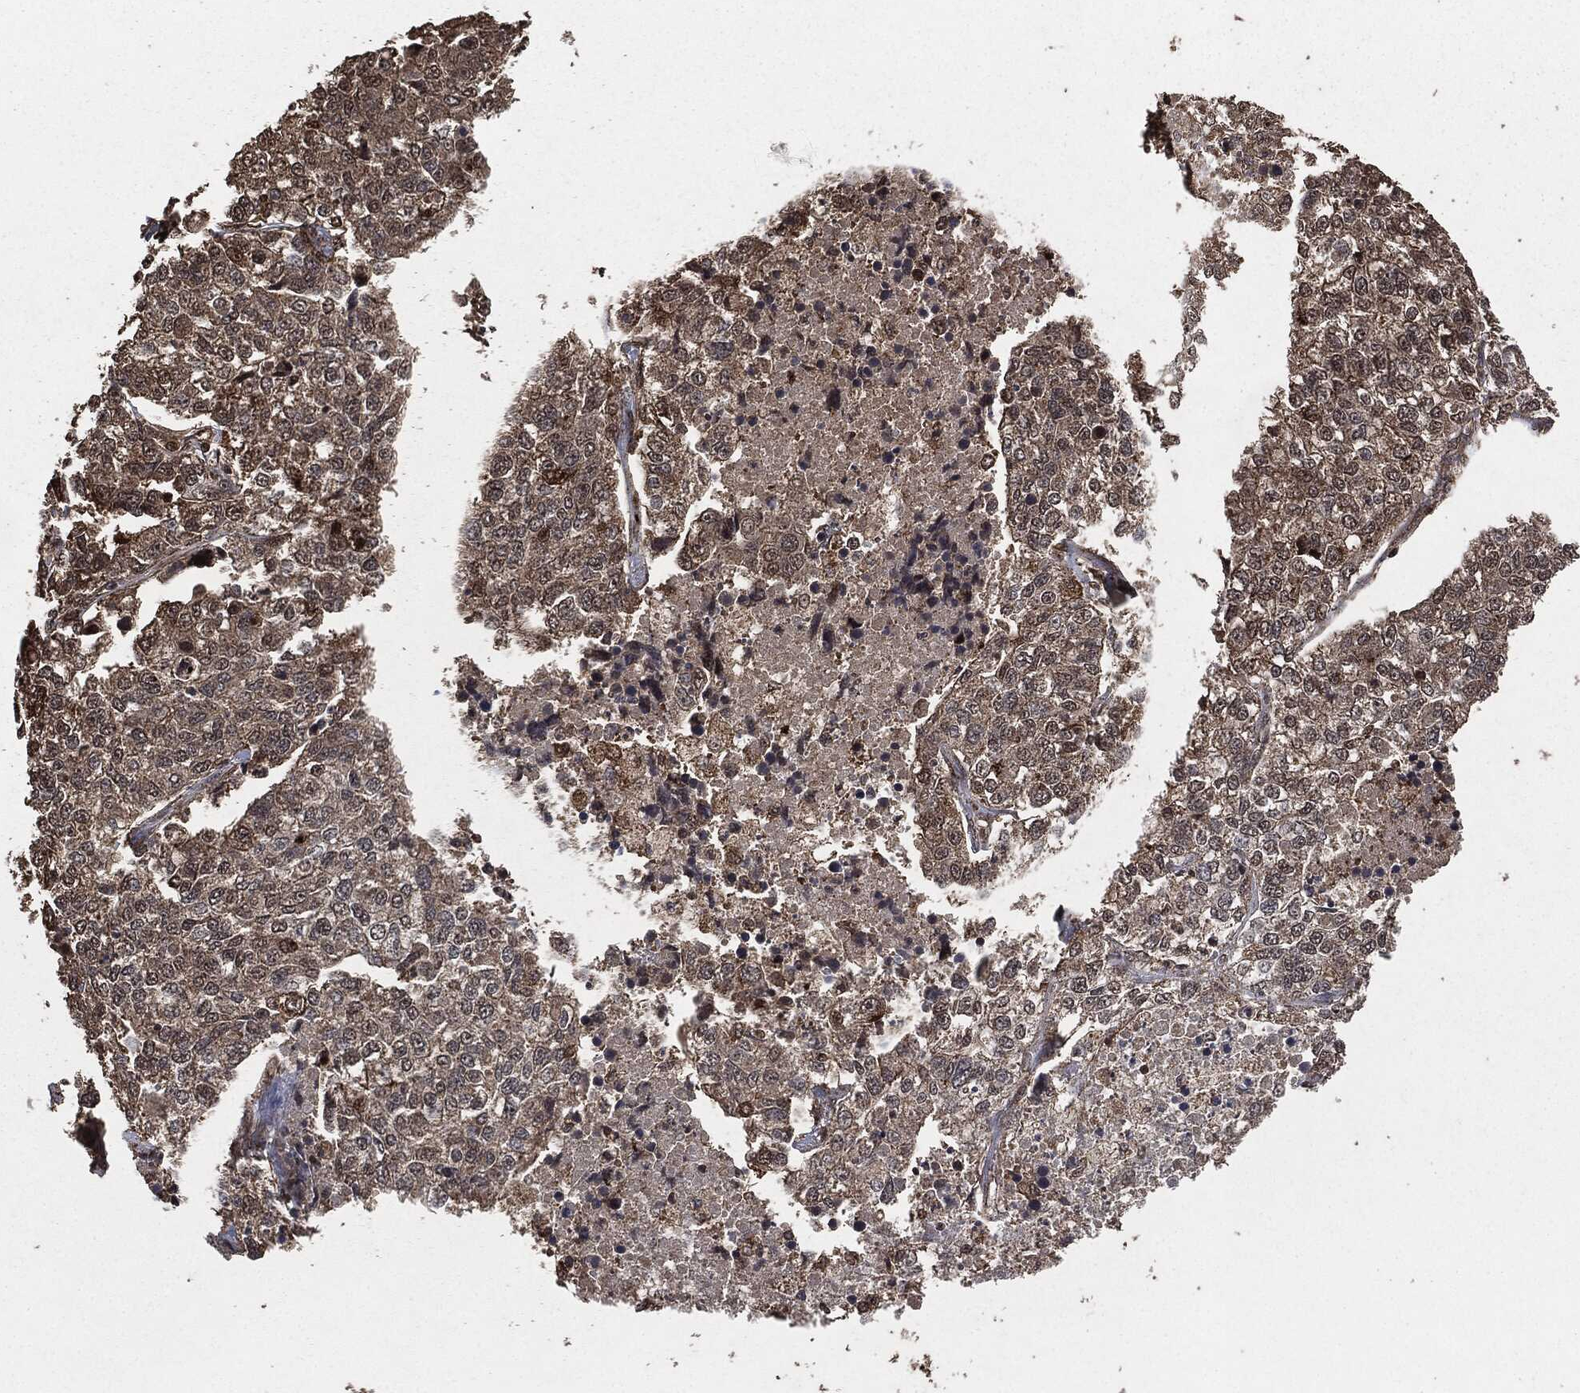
{"staining": {"intensity": "moderate", "quantity": "25%-75%", "location": "cytoplasmic/membranous"}, "tissue": "lung cancer", "cell_type": "Tumor cells", "image_type": "cancer", "snomed": [{"axis": "morphology", "description": "Adenocarcinoma, NOS"}, {"axis": "topography", "description": "Lung"}], "caption": "The micrograph demonstrates immunohistochemical staining of lung adenocarcinoma. There is moderate cytoplasmic/membranous expression is identified in about 25%-75% of tumor cells.", "gene": "EGFR", "patient": {"sex": "male", "age": 49}}